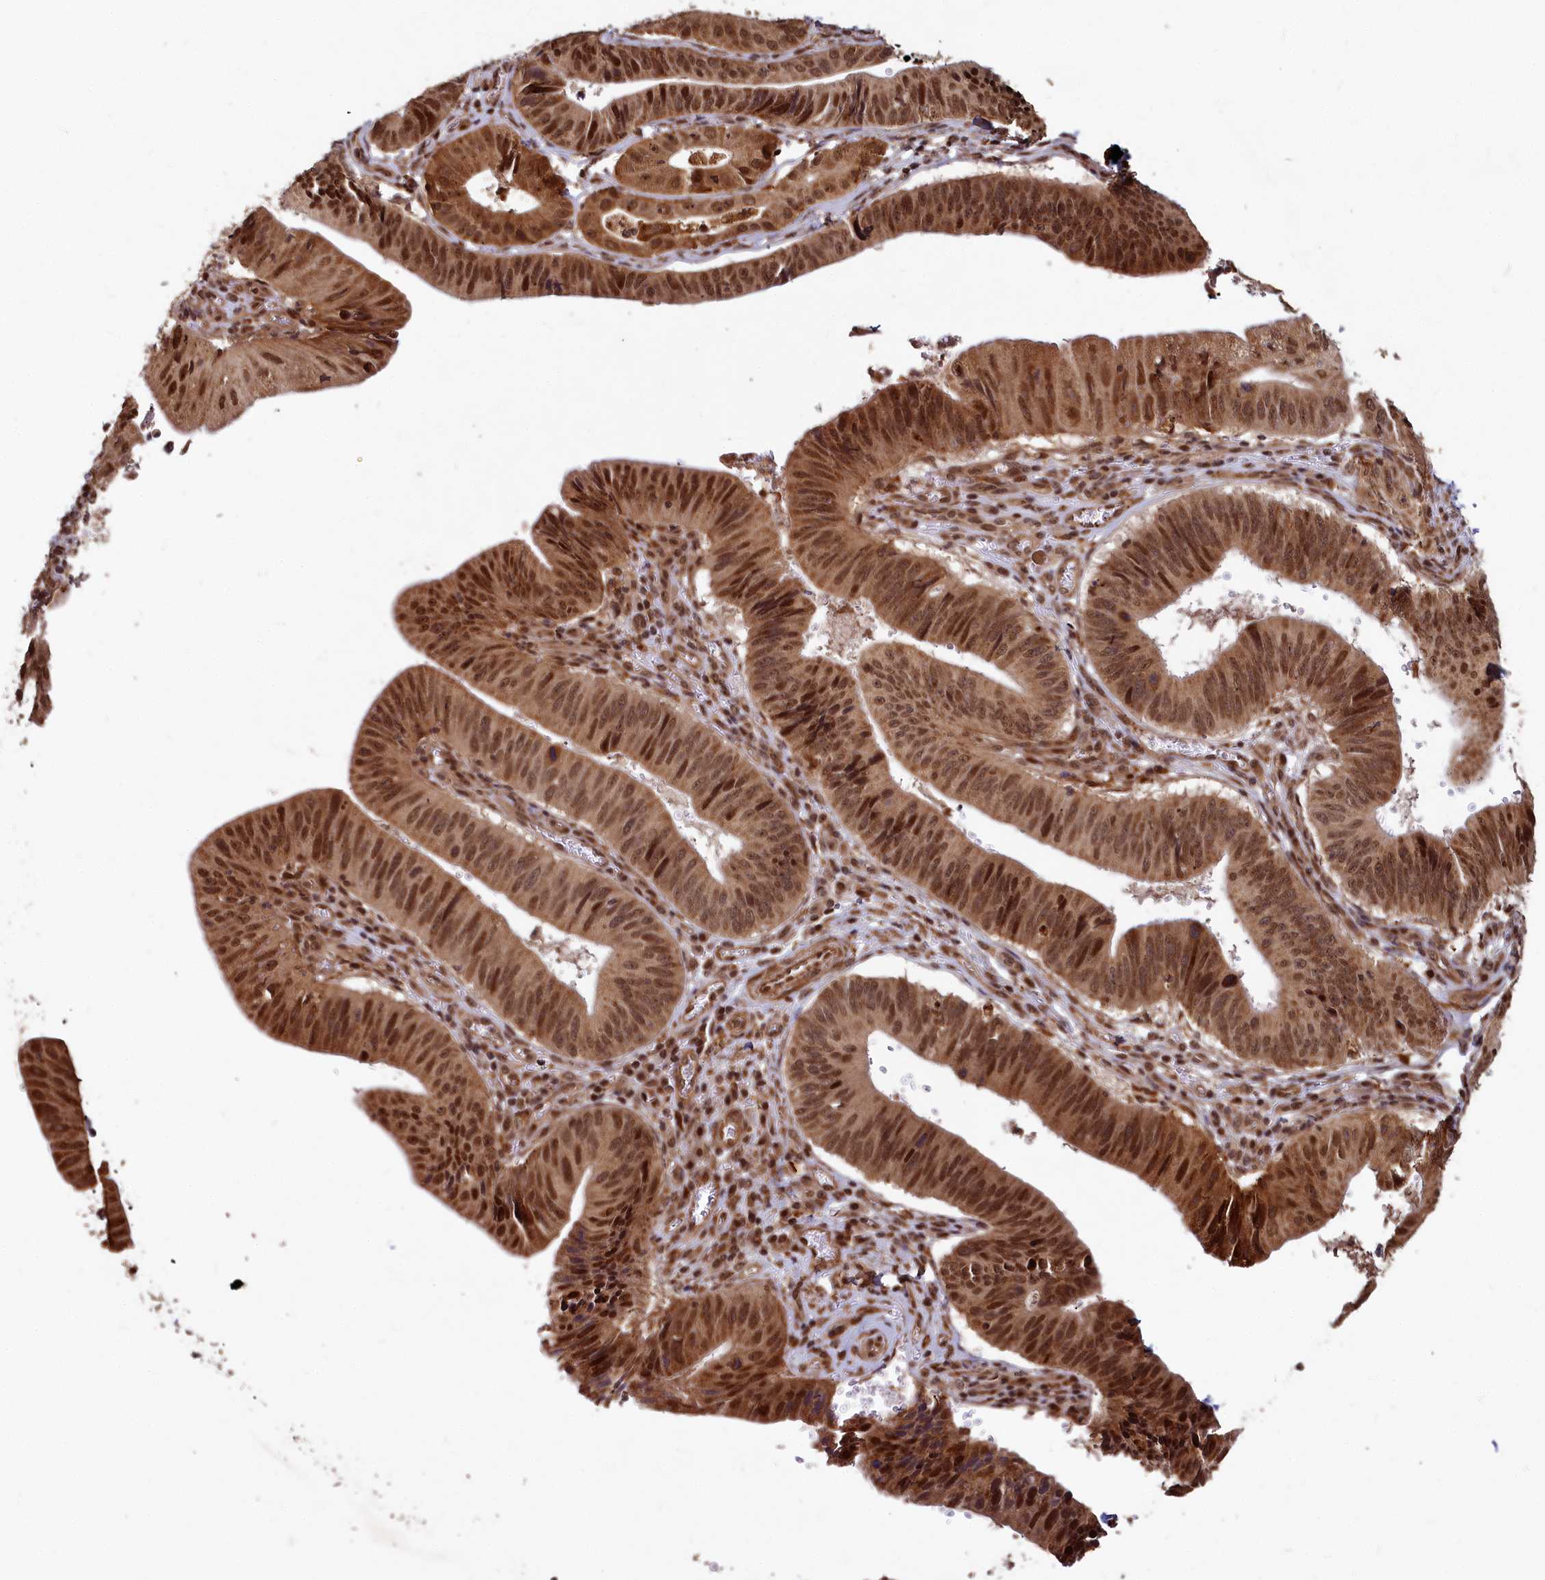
{"staining": {"intensity": "strong", "quantity": ">75%", "location": "cytoplasmic/membranous,nuclear"}, "tissue": "stomach cancer", "cell_type": "Tumor cells", "image_type": "cancer", "snomed": [{"axis": "morphology", "description": "Adenocarcinoma, NOS"}, {"axis": "topography", "description": "Stomach"}], "caption": "Immunohistochemistry image of stomach cancer stained for a protein (brown), which reveals high levels of strong cytoplasmic/membranous and nuclear positivity in about >75% of tumor cells.", "gene": "TRIM23", "patient": {"sex": "male", "age": 59}}